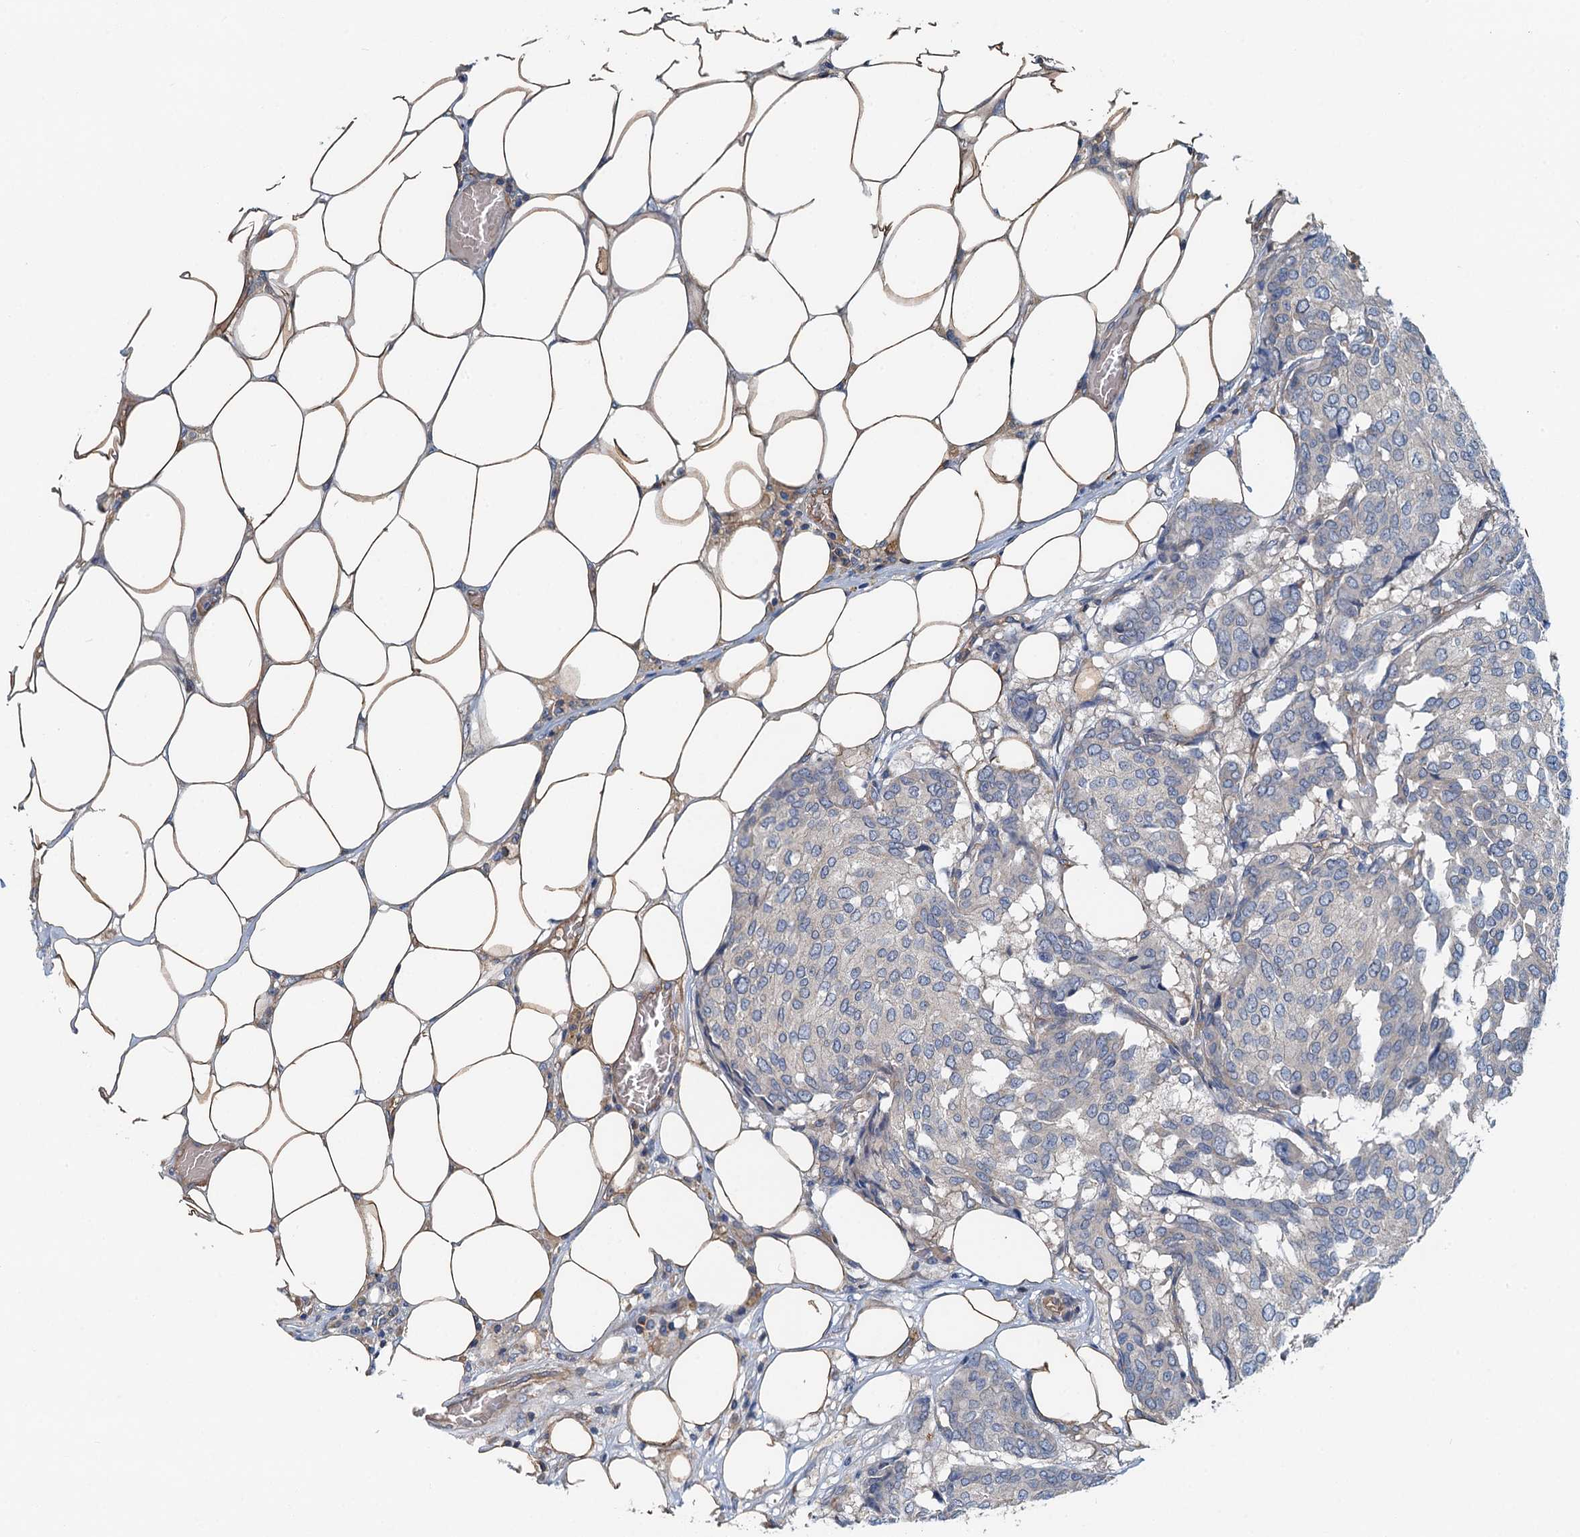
{"staining": {"intensity": "negative", "quantity": "none", "location": "none"}, "tissue": "breast cancer", "cell_type": "Tumor cells", "image_type": "cancer", "snomed": [{"axis": "morphology", "description": "Duct carcinoma"}, {"axis": "topography", "description": "Breast"}], "caption": "A photomicrograph of infiltrating ductal carcinoma (breast) stained for a protein shows no brown staining in tumor cells.", "gene": "ROGDI", "patient": {"sex": "female", "age": 75}}